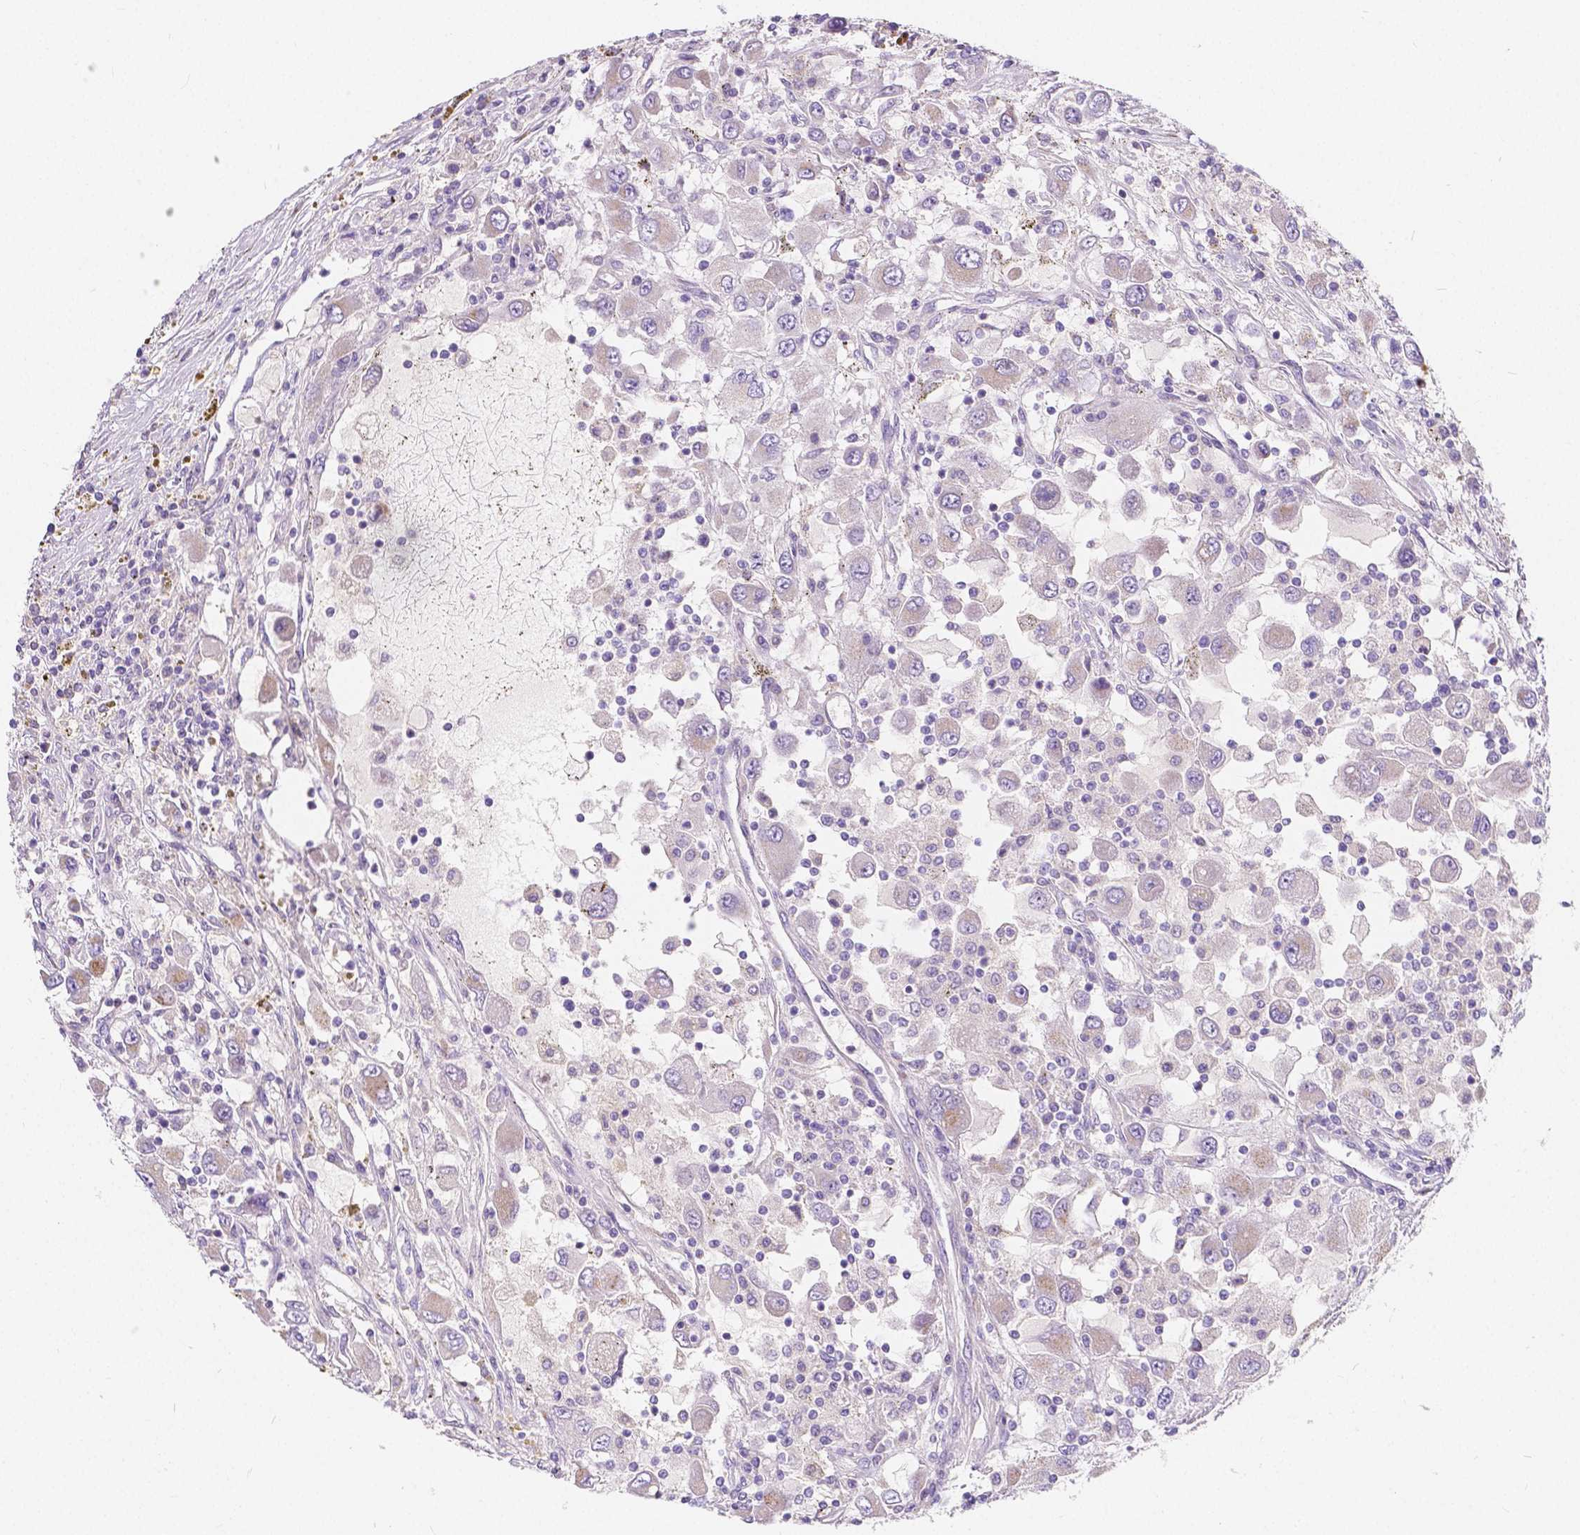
{"staining": {"intensity": "moderate", "quantity": "<25%", "location": "cytoplasmic/membranous"}, "tissue": "renal cancer", "cell_type": "Tumor cells", "image_type": "cancer", "snomed": [{"axis": "morphology", "description": "Adenocarcinoma, NOS"}, {"axis": "topography", "description": "Kidney"}], "caption": "A histopathology image of renal cancer (adenocarcinoma) stained for a protein reveals moderate cytoplasmic/membranous brown staining in tumor cells. The staining was performed using DAB to visualize the protein expression in brown, while the nuclei were stained in blue with hematoxylin (Magnification: 20x).", "gene": "RNF186", "patient": {"sex": "female", "age": 67}}